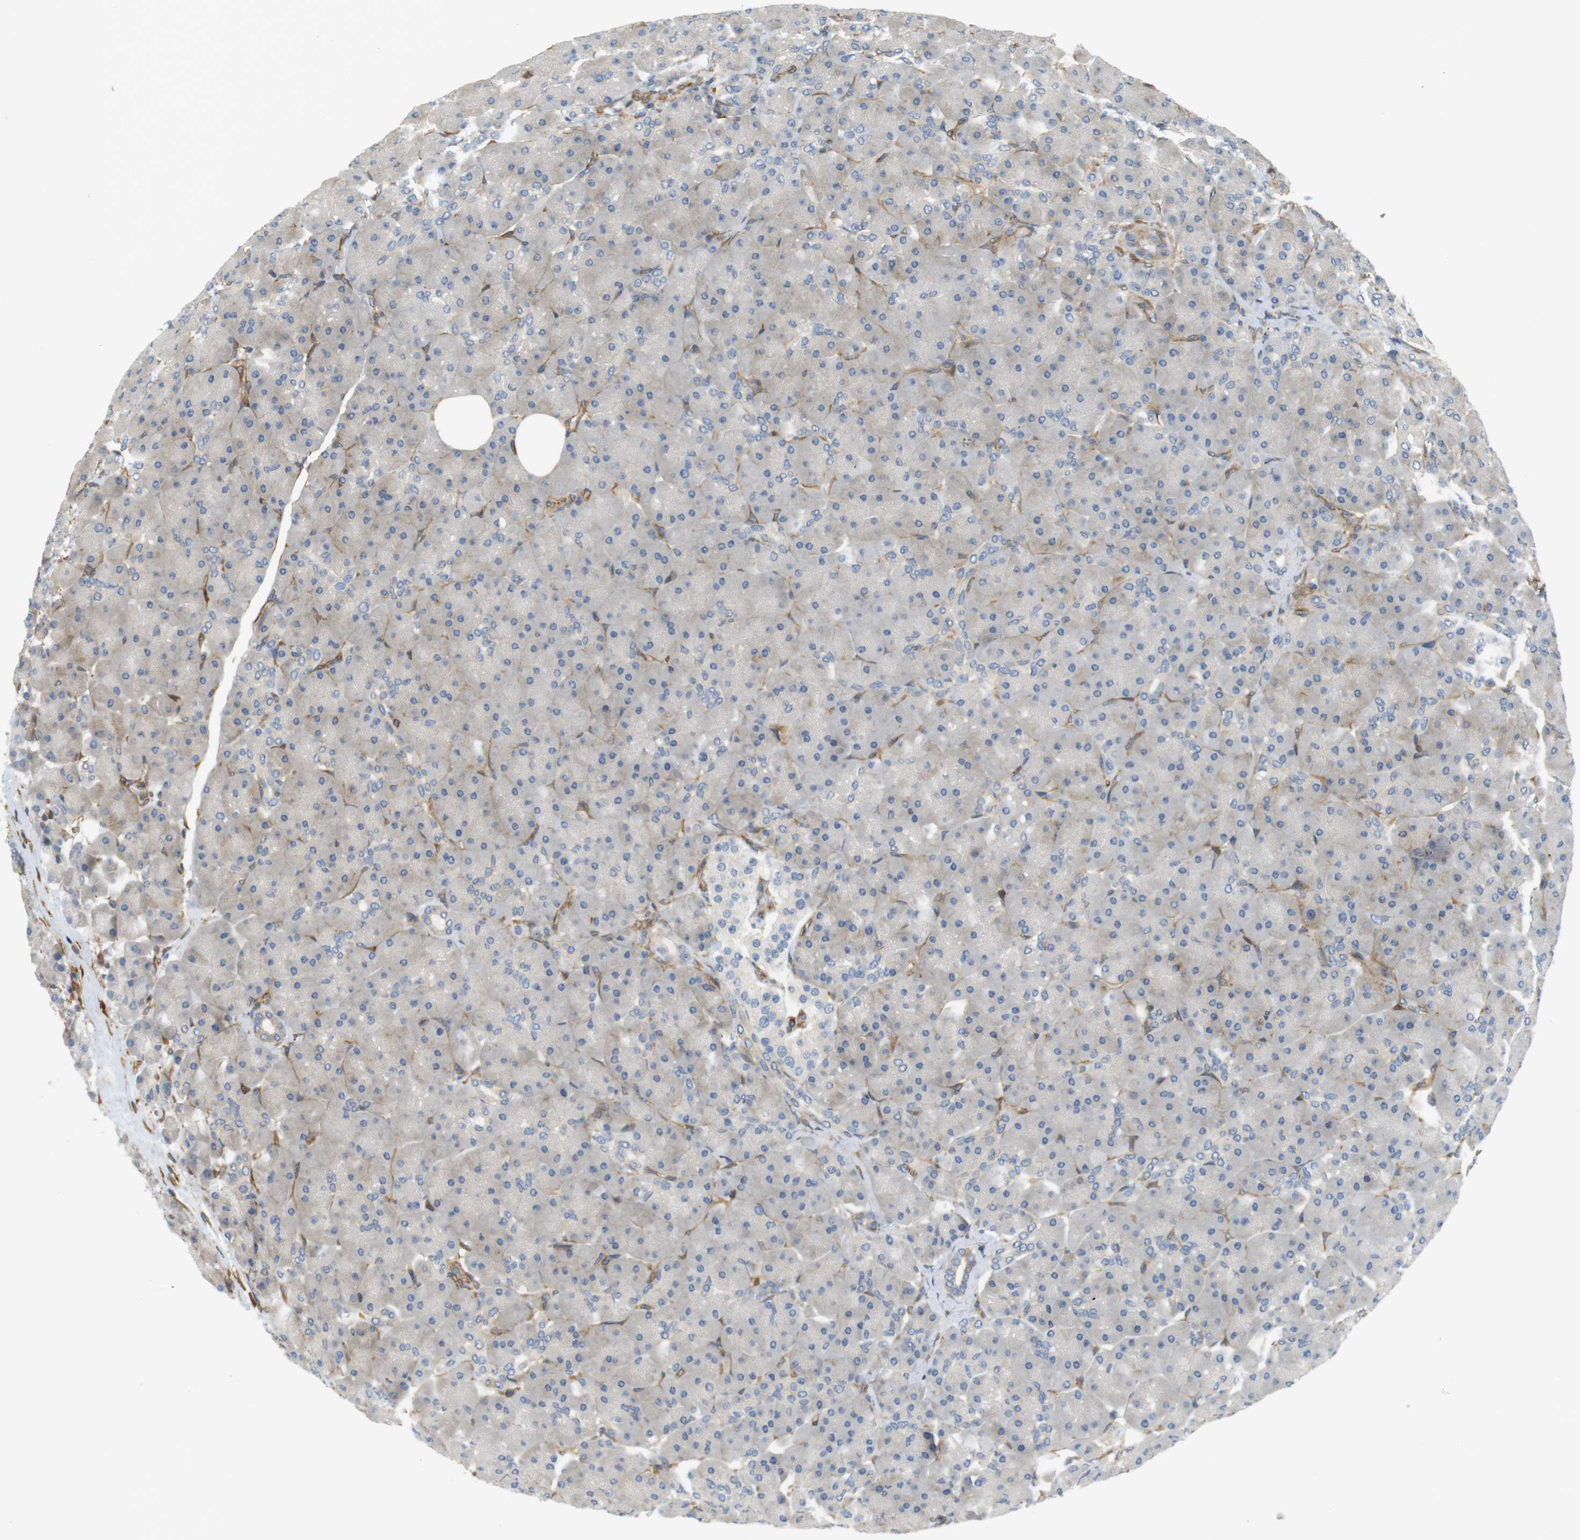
{"staining": {"intensity": "negative", "quantity": "none", "location": "none"}, "tissue": "pancreas", "cell_type": "Exocrine glandular cells", "image_type": "normal", "snomed": [{"axis": "morphology", "description": "Normal tissue, NOS"}, {"axis": "topography", "description": "Pancreas"}], "caption": "High power microscopy histopathology image of an immunohistochemistry micrograph of normal pancreas, revealing no significant expression in exocrine glandular cells.", "gene": "CYTH3", "patient": {"sex": "male", "age": 66}}